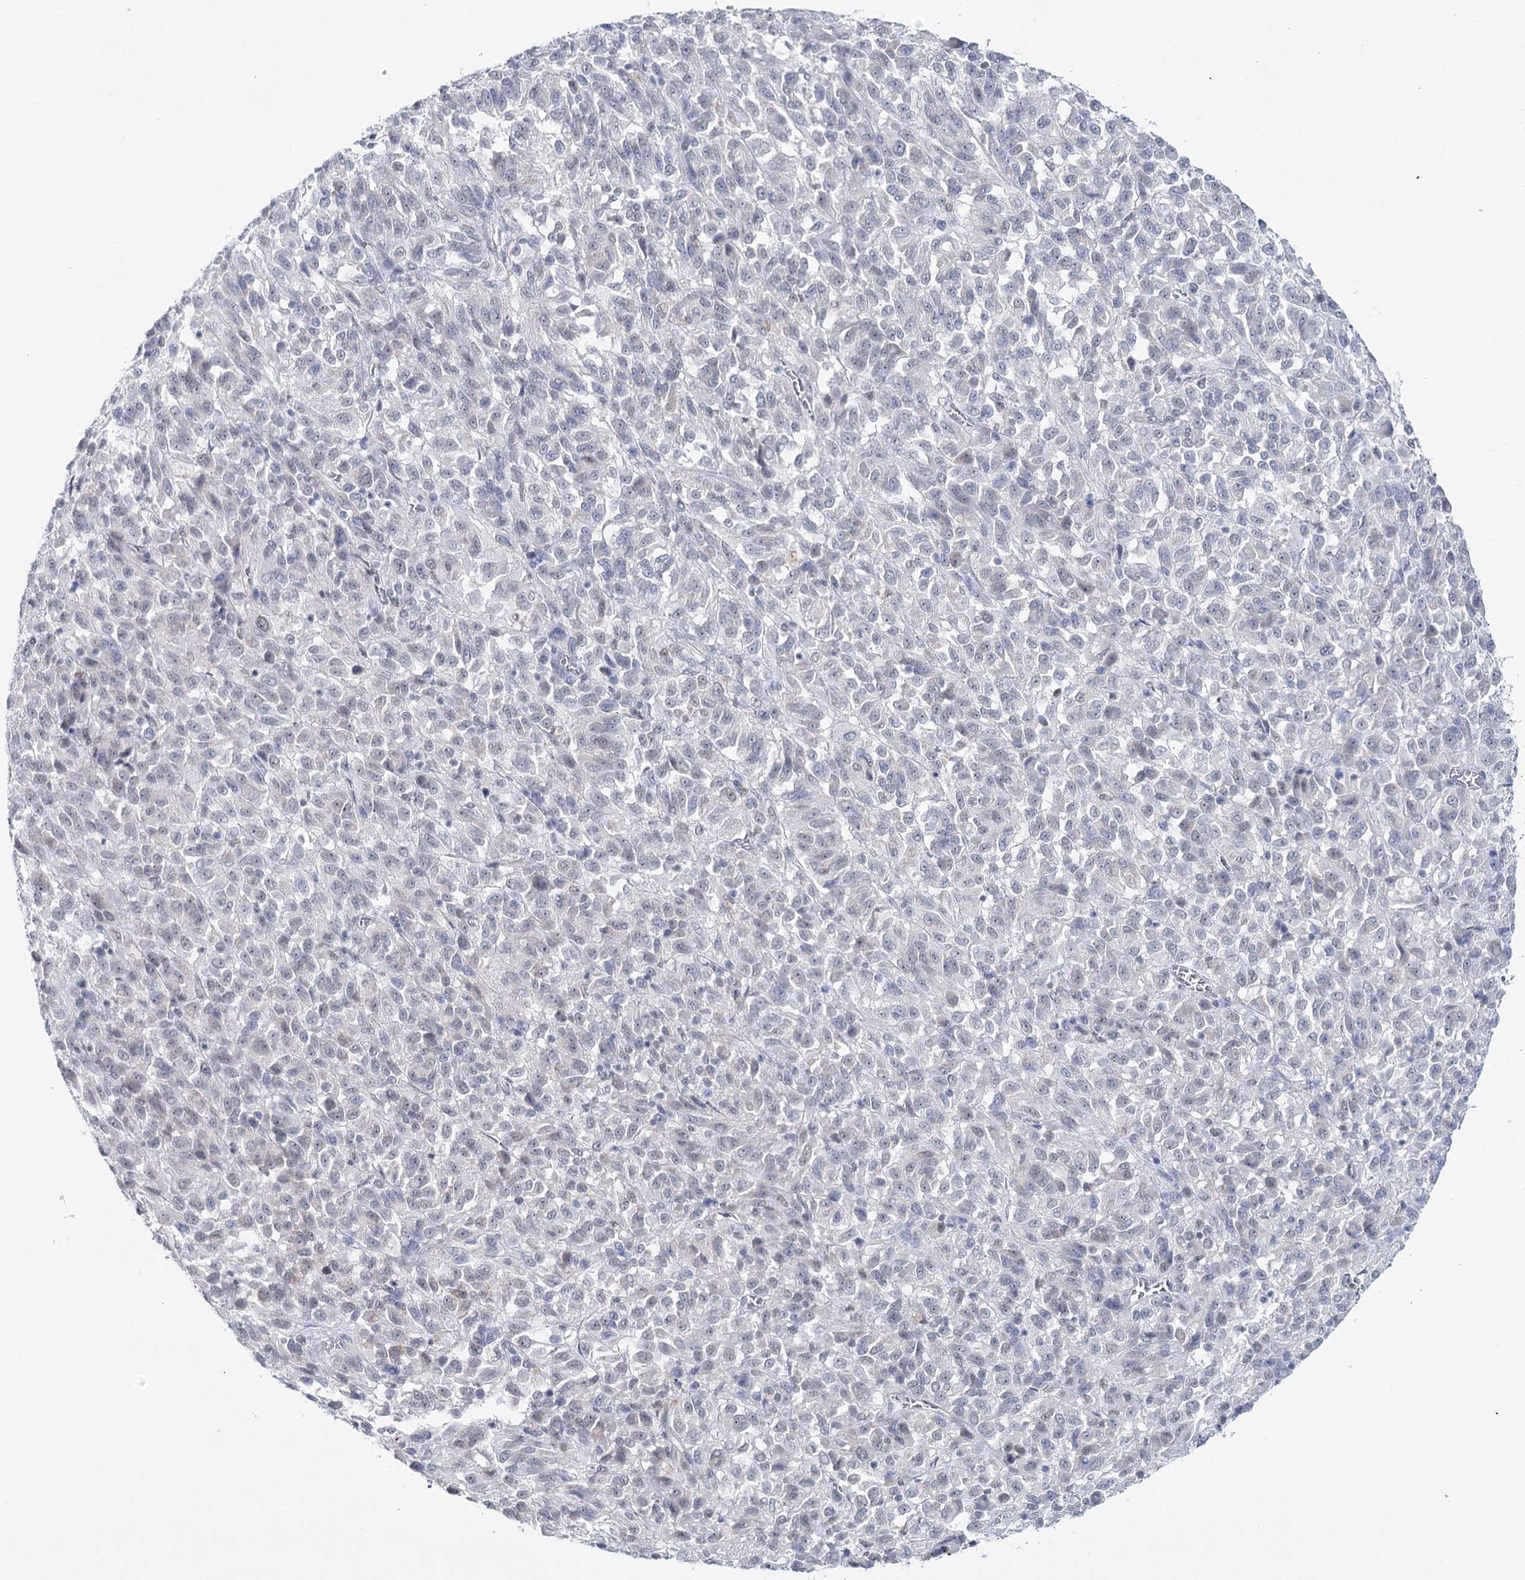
{"staining": {"intensity": "weak", "quantity": "<25%", "location": "nuclear"}, "tissue": "melanoma", "cell_type": "Tumor cells", "image_type": "cancer", "snomed": [{"axis": "morphology", "description": "Malignant melanoma, Metastatic site"}, {"axis": "topography", "description": "Lung"}], "caption": "An immunohistochemistry image of melanoma is shown. There is no staining in tumor cells of melanoma.", "gene": "ZC3H8", "patient": {"sex": "male", "age": 64}}